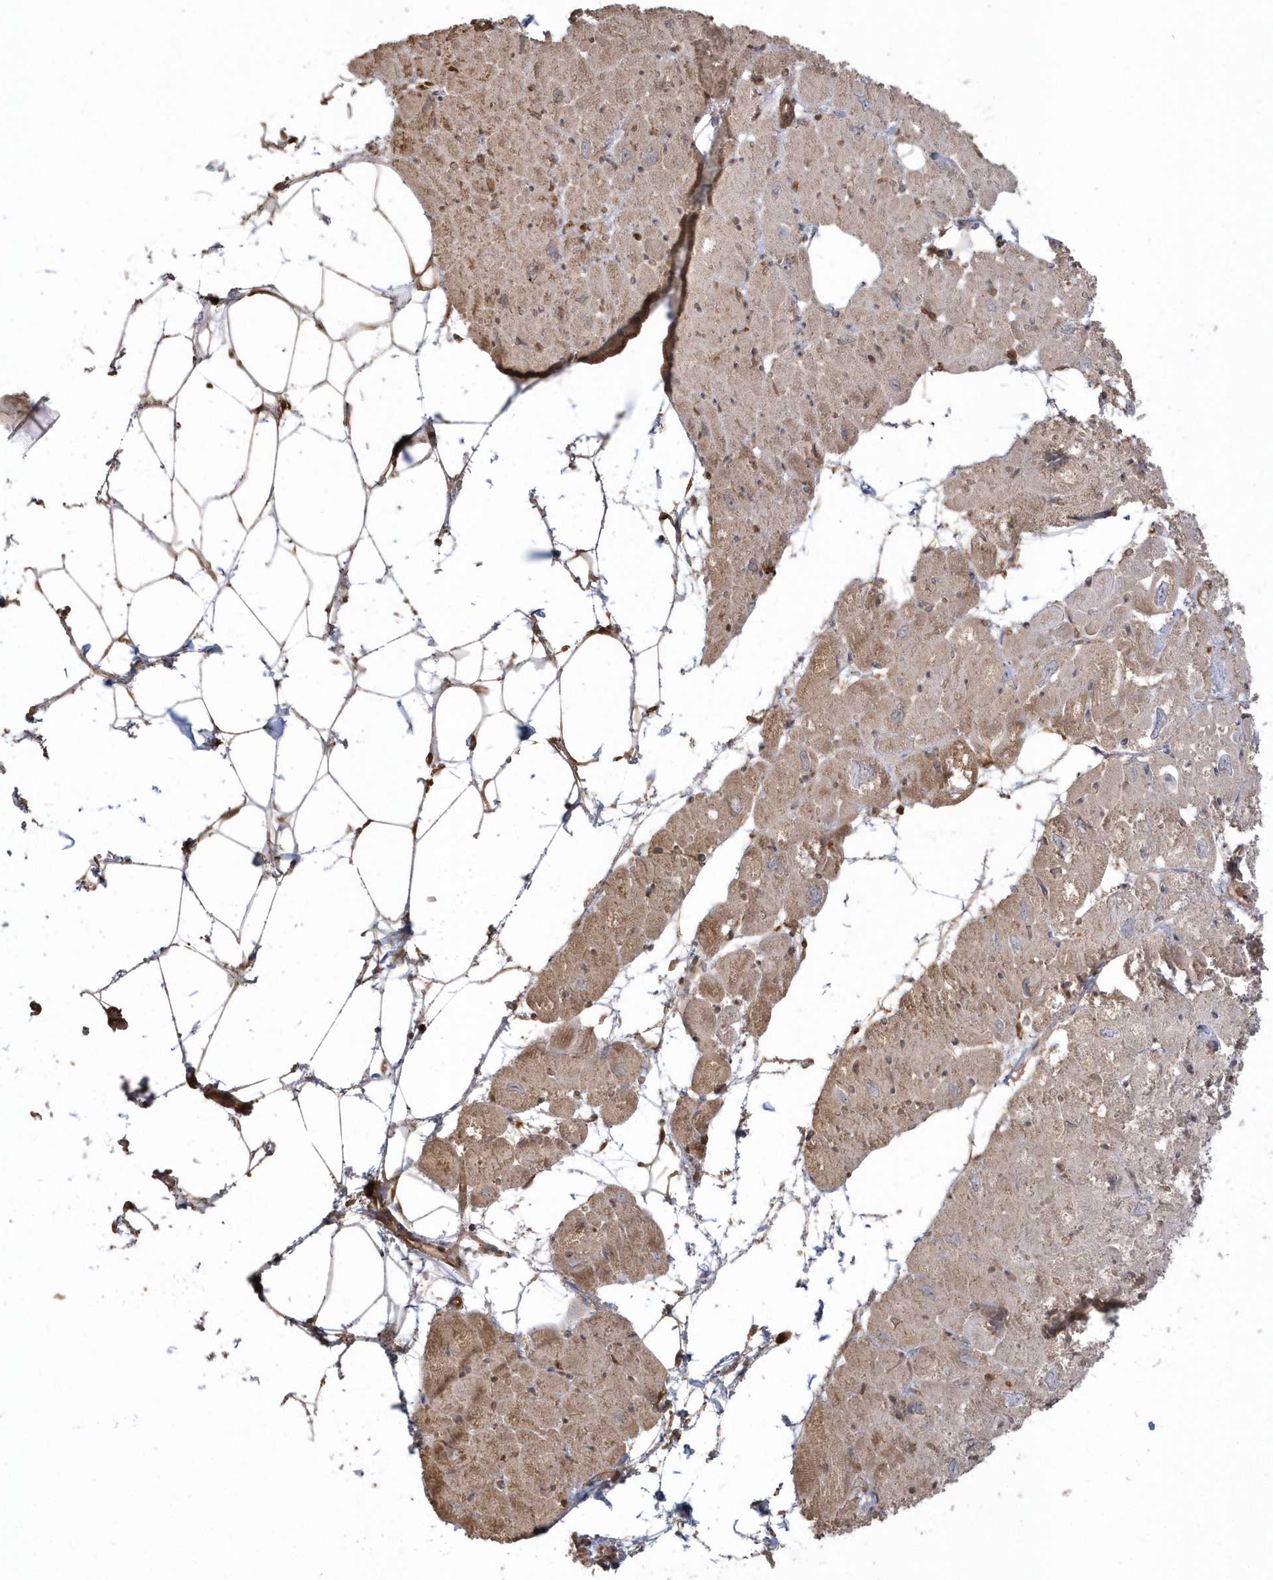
{"staining": {"intensity": "moderate", "quantity": ">75%", "location": "cytoplasmic/membranous"}, "tissue": "heart muscle", "cell_type": "Cardiomyocytes", "image_type": "normal", "snomed": [{"axis": "morphology", "description": "Normal tissue, NOS"}, {"axis": "topography", "description": "Heart"}], "caption": "A high-resolution image shows IHC staining of normal heart muscle, which reveals moderate cytoplasmic/membranous staining in about >75% of cardiomyocytes.", "gene": "HNMT", "patient": {"sex": "male", "age": 50}}